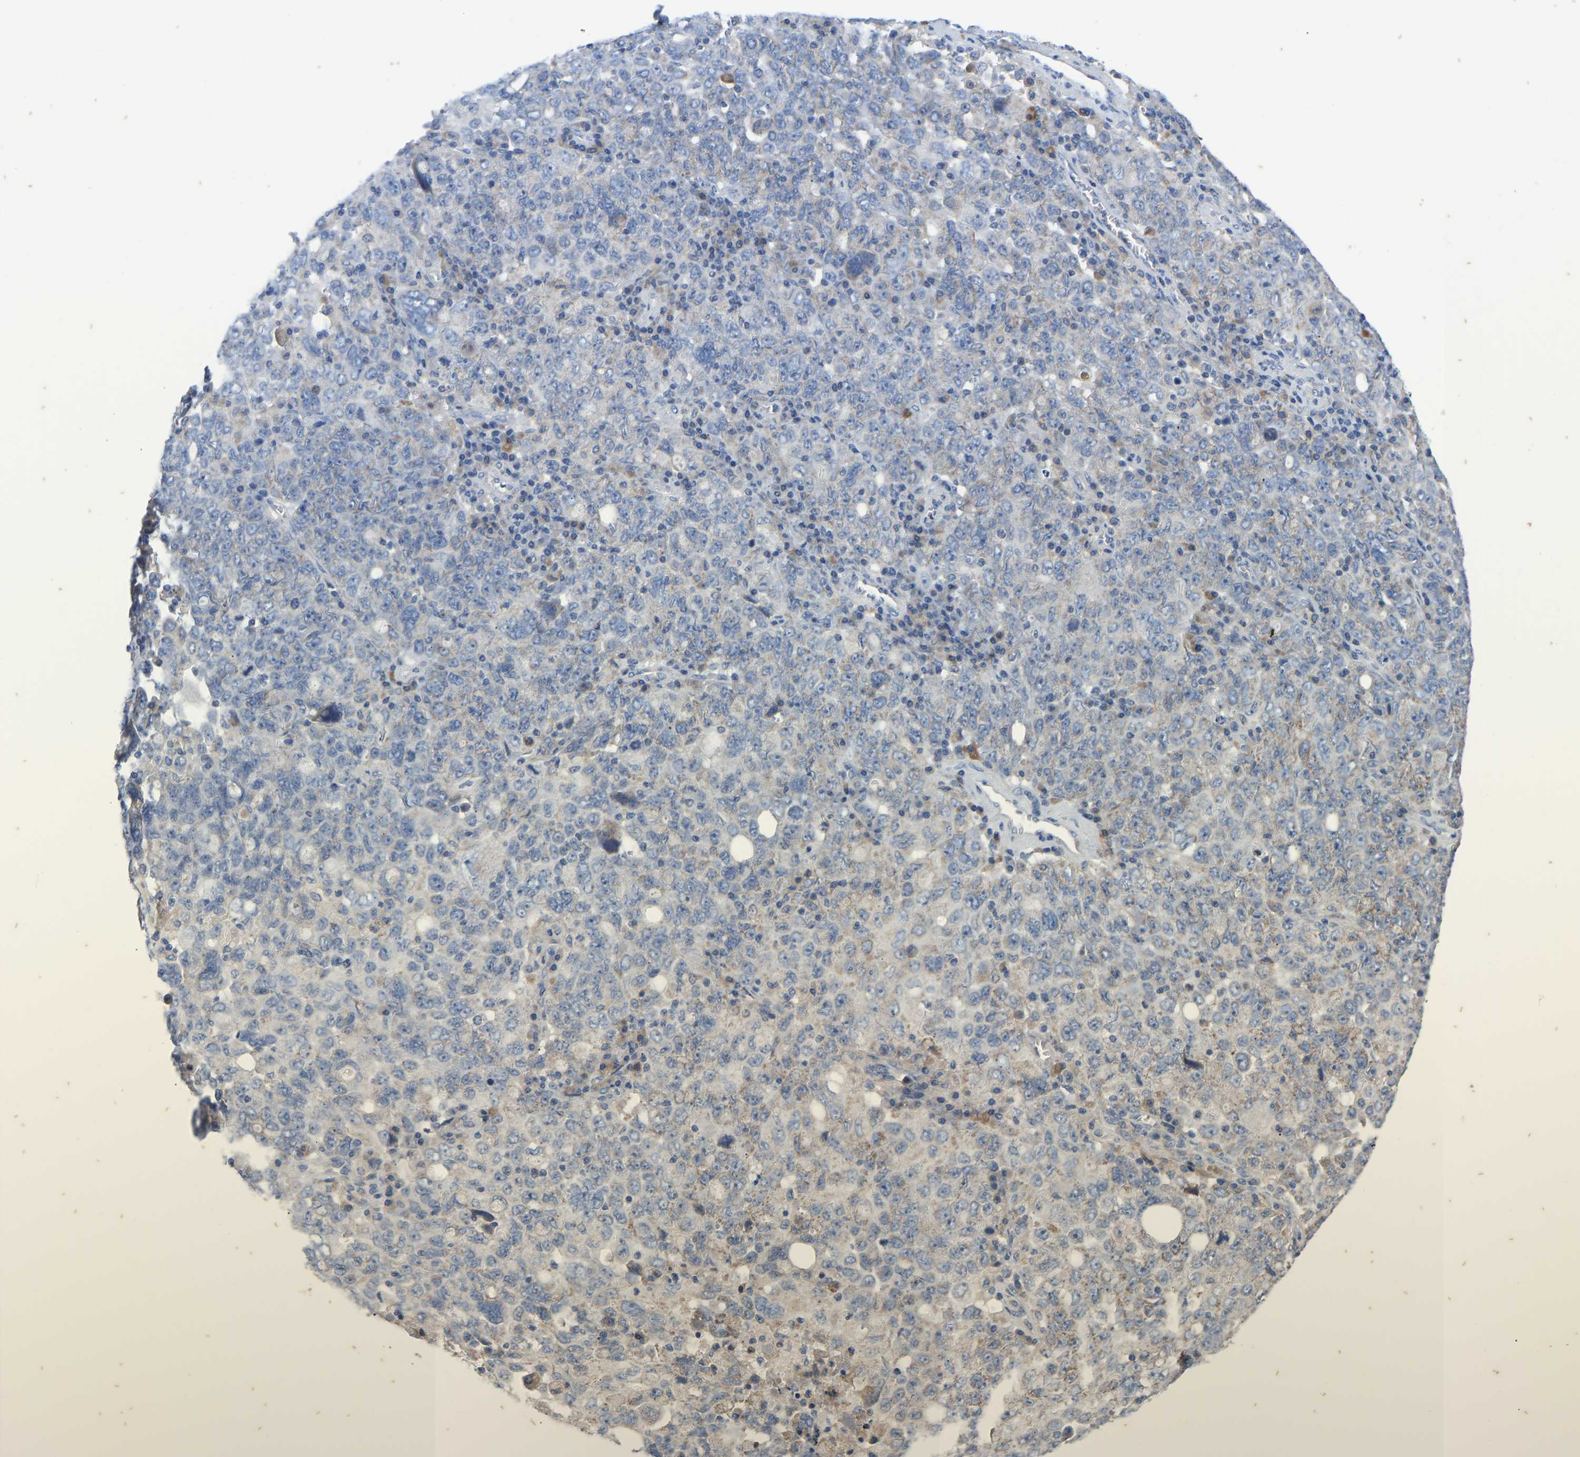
{"staining": {"intensity": "moderate", "quantity": "<25%", "location": "cytoplasmic/membranous"}, "tissue": "ovarian cancer", "cell_type": "Tumor cells", "image_type": "cancer", "snomed": [{"axis": "morphology", "description": "Carcinoma, endometroid"}, {"axis": "topography", "description": "Ovary"}], "caption": "About <25% of tumor cells in endometroid carcinoma (ovarian) show moderate cytoplasmic/membranous protein positivity as visualized by brown immunohistochemical staining.", "gene": "OLIG2", "patient": {"sex": "female", "age": 62}}